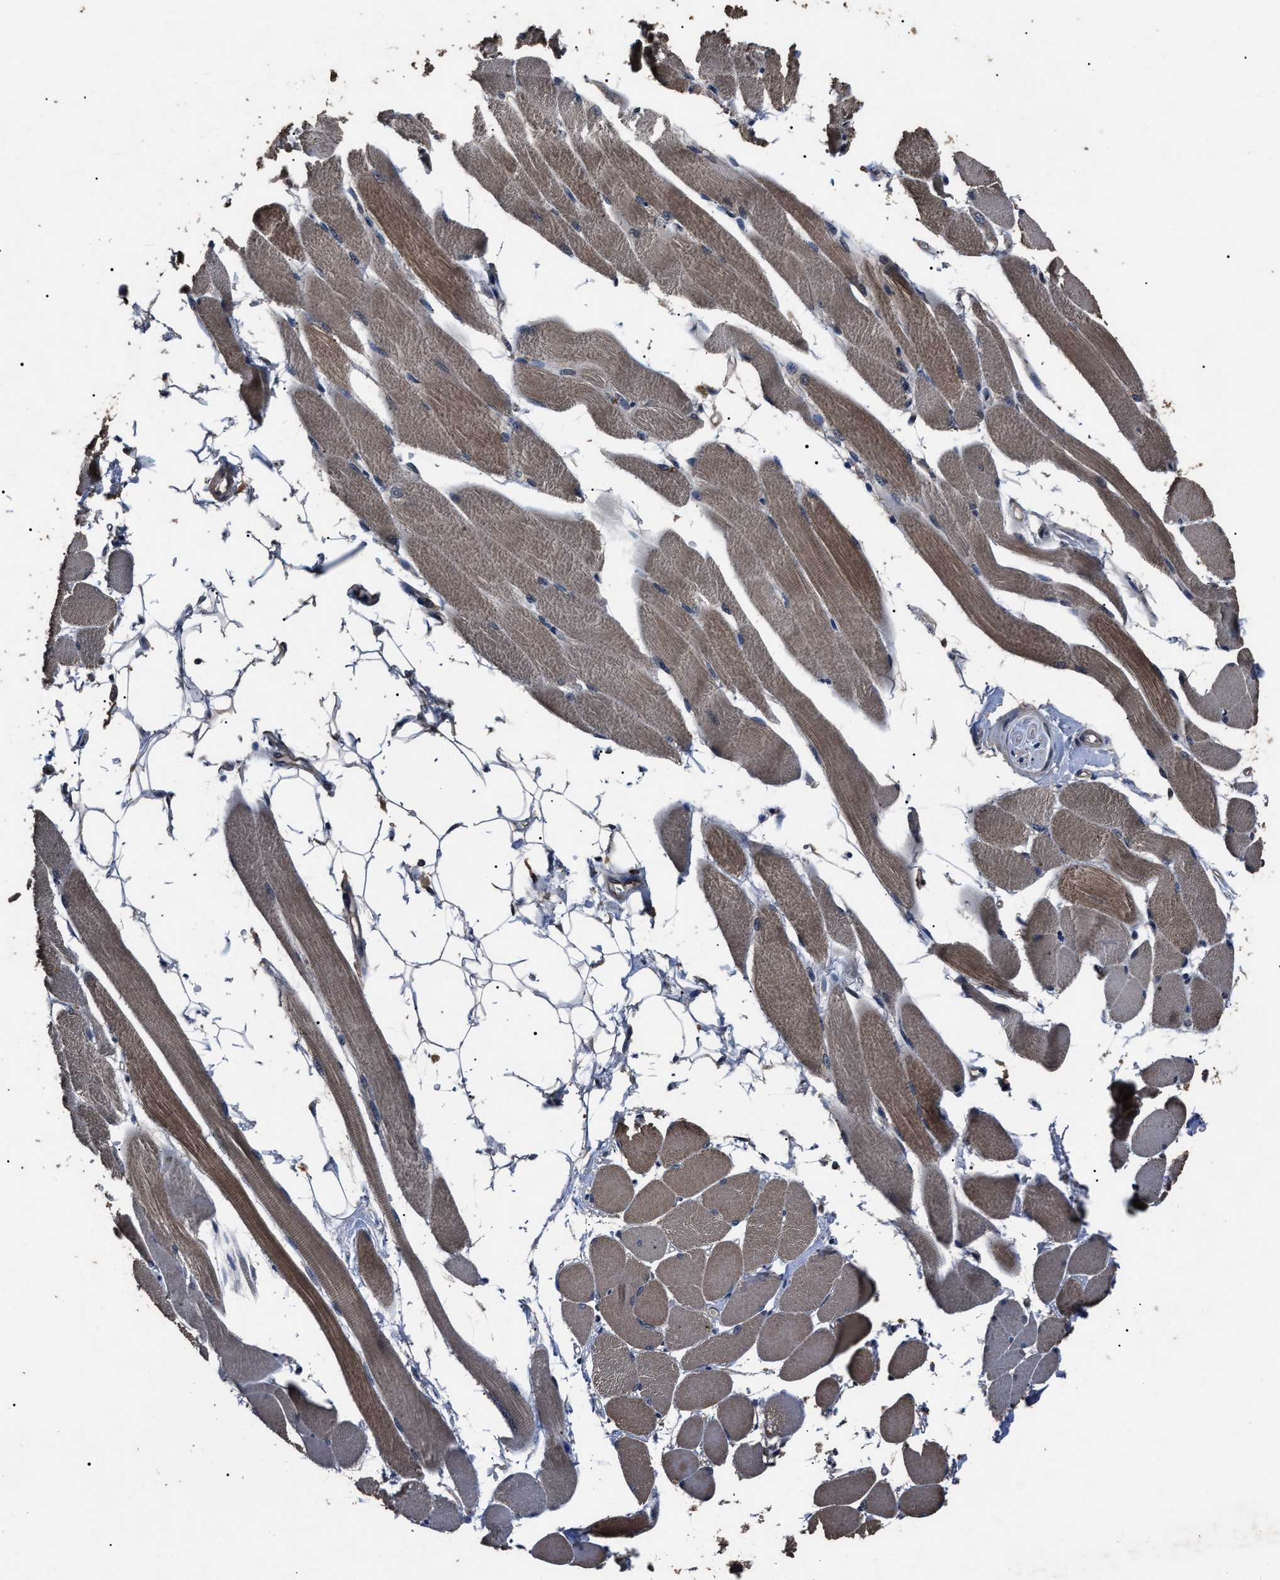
{"staining": {"intensity": "moderate", "quantity": ">75%", "location": "cytoplasmic/membranous"}, "tissue": "skeletal muscle", "cell_type": "Myocytes", "image_type": "normal", "snomed": [{"axis": "morphology", "description": "Normal tissue, NOS"}, {"axis": "topography", "description": "Skeletal muscle"}, {"axis": "topography", "description": "Peripheral nerve tissue"}], "caption": "A histopathology image of skeletal muscle stained for a protein reveals moderate cytoplasmic/membranous brown staining in myocytes.", "gene": "RNF216", "patient": {"sex": "female", "age": 84}}